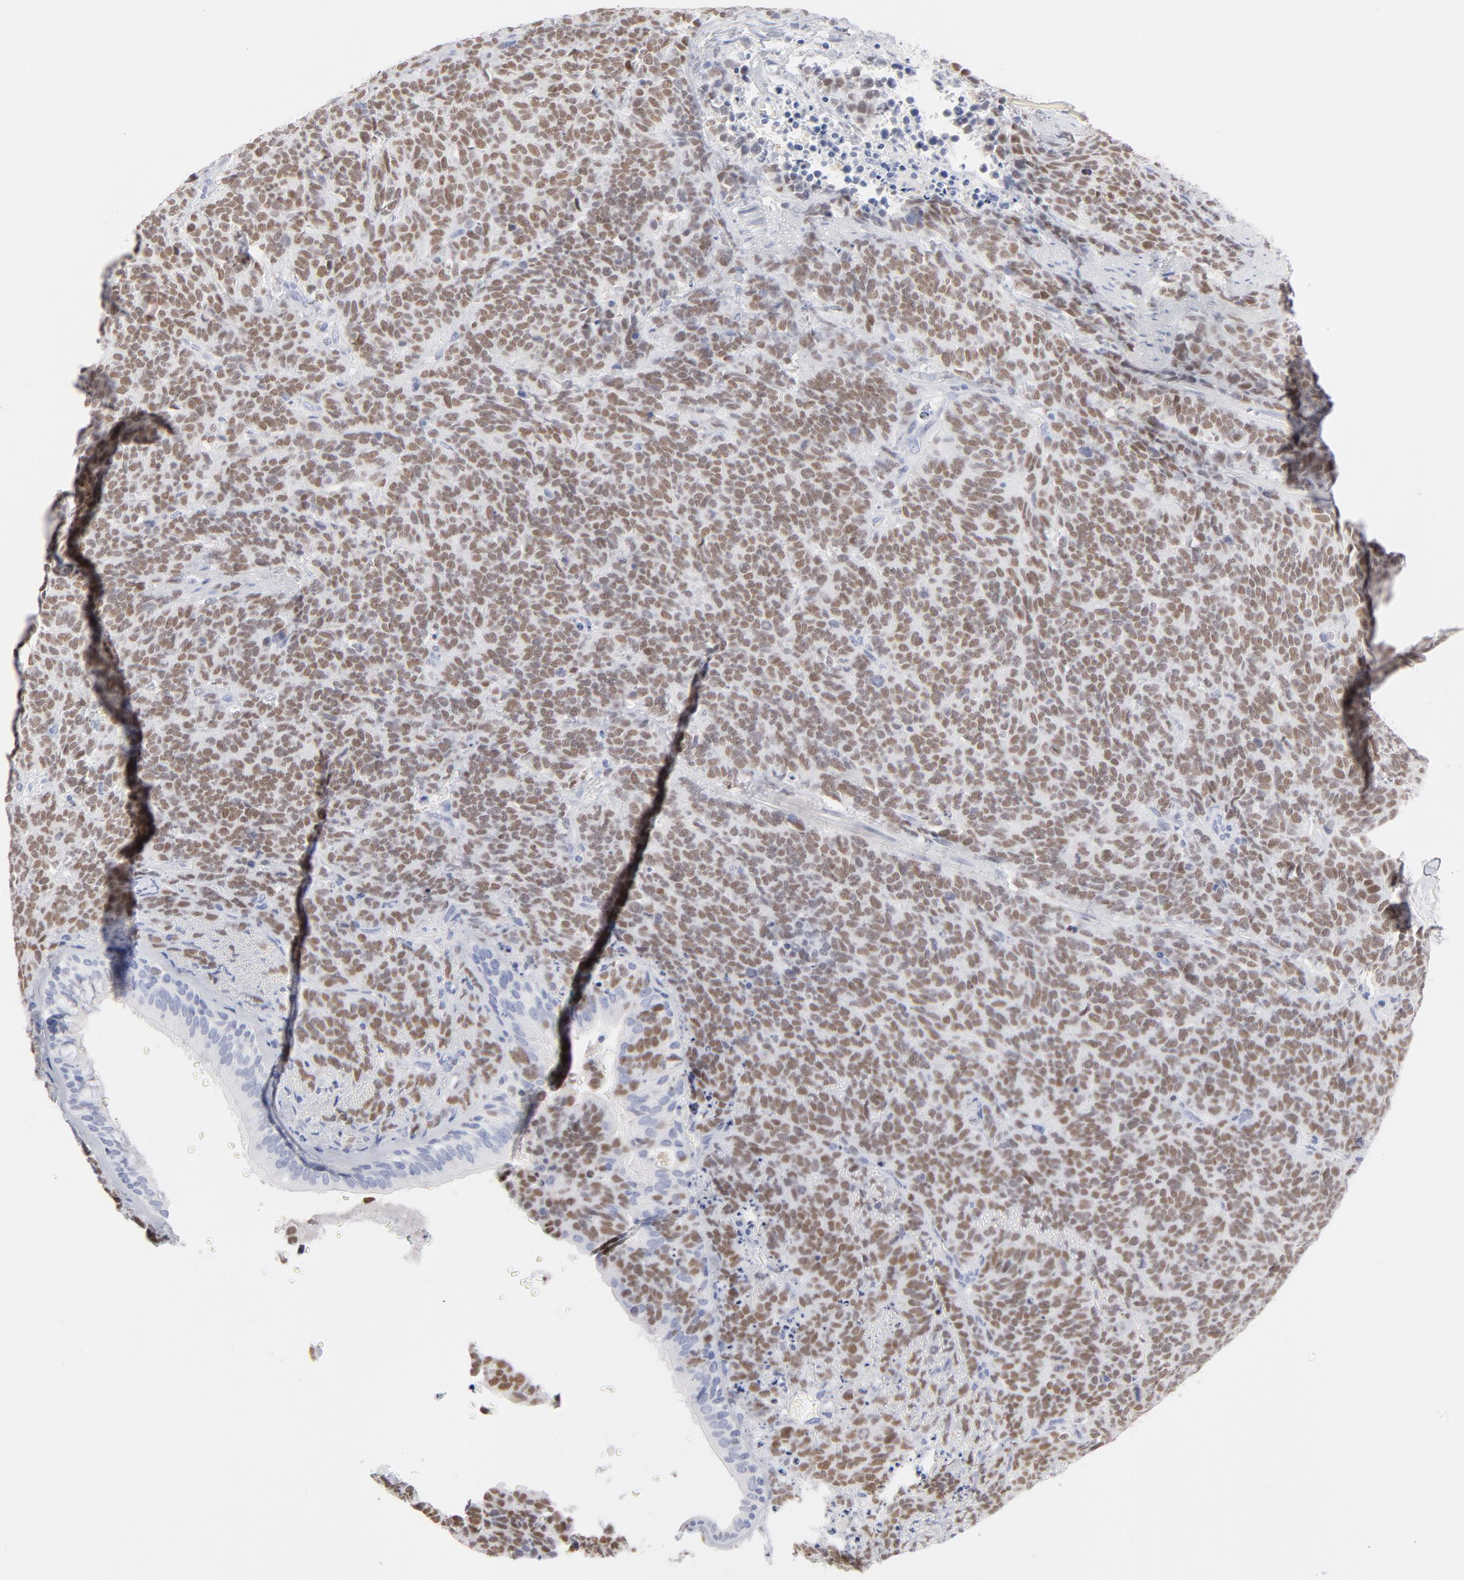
{"staining": {"intensity": "moderate", "quantity": ">75%", "location": "nuclear"}, "tissue": "lung cancer", "cell_type": "Tumor cells", "image_type": "cancer", "snomed": [{"axis": "morphology", "description": "Neoplasm, malignant, NOS"}, {"axis": "topography", "description": "Lung"}], "caption": "This image demonstrates IHC staining of lung cancer, with medium moderate nuclear positivity in about >75% of tumor cells.", "gene": "MCM7", "patient": {"sex": "female", "age": 58}}